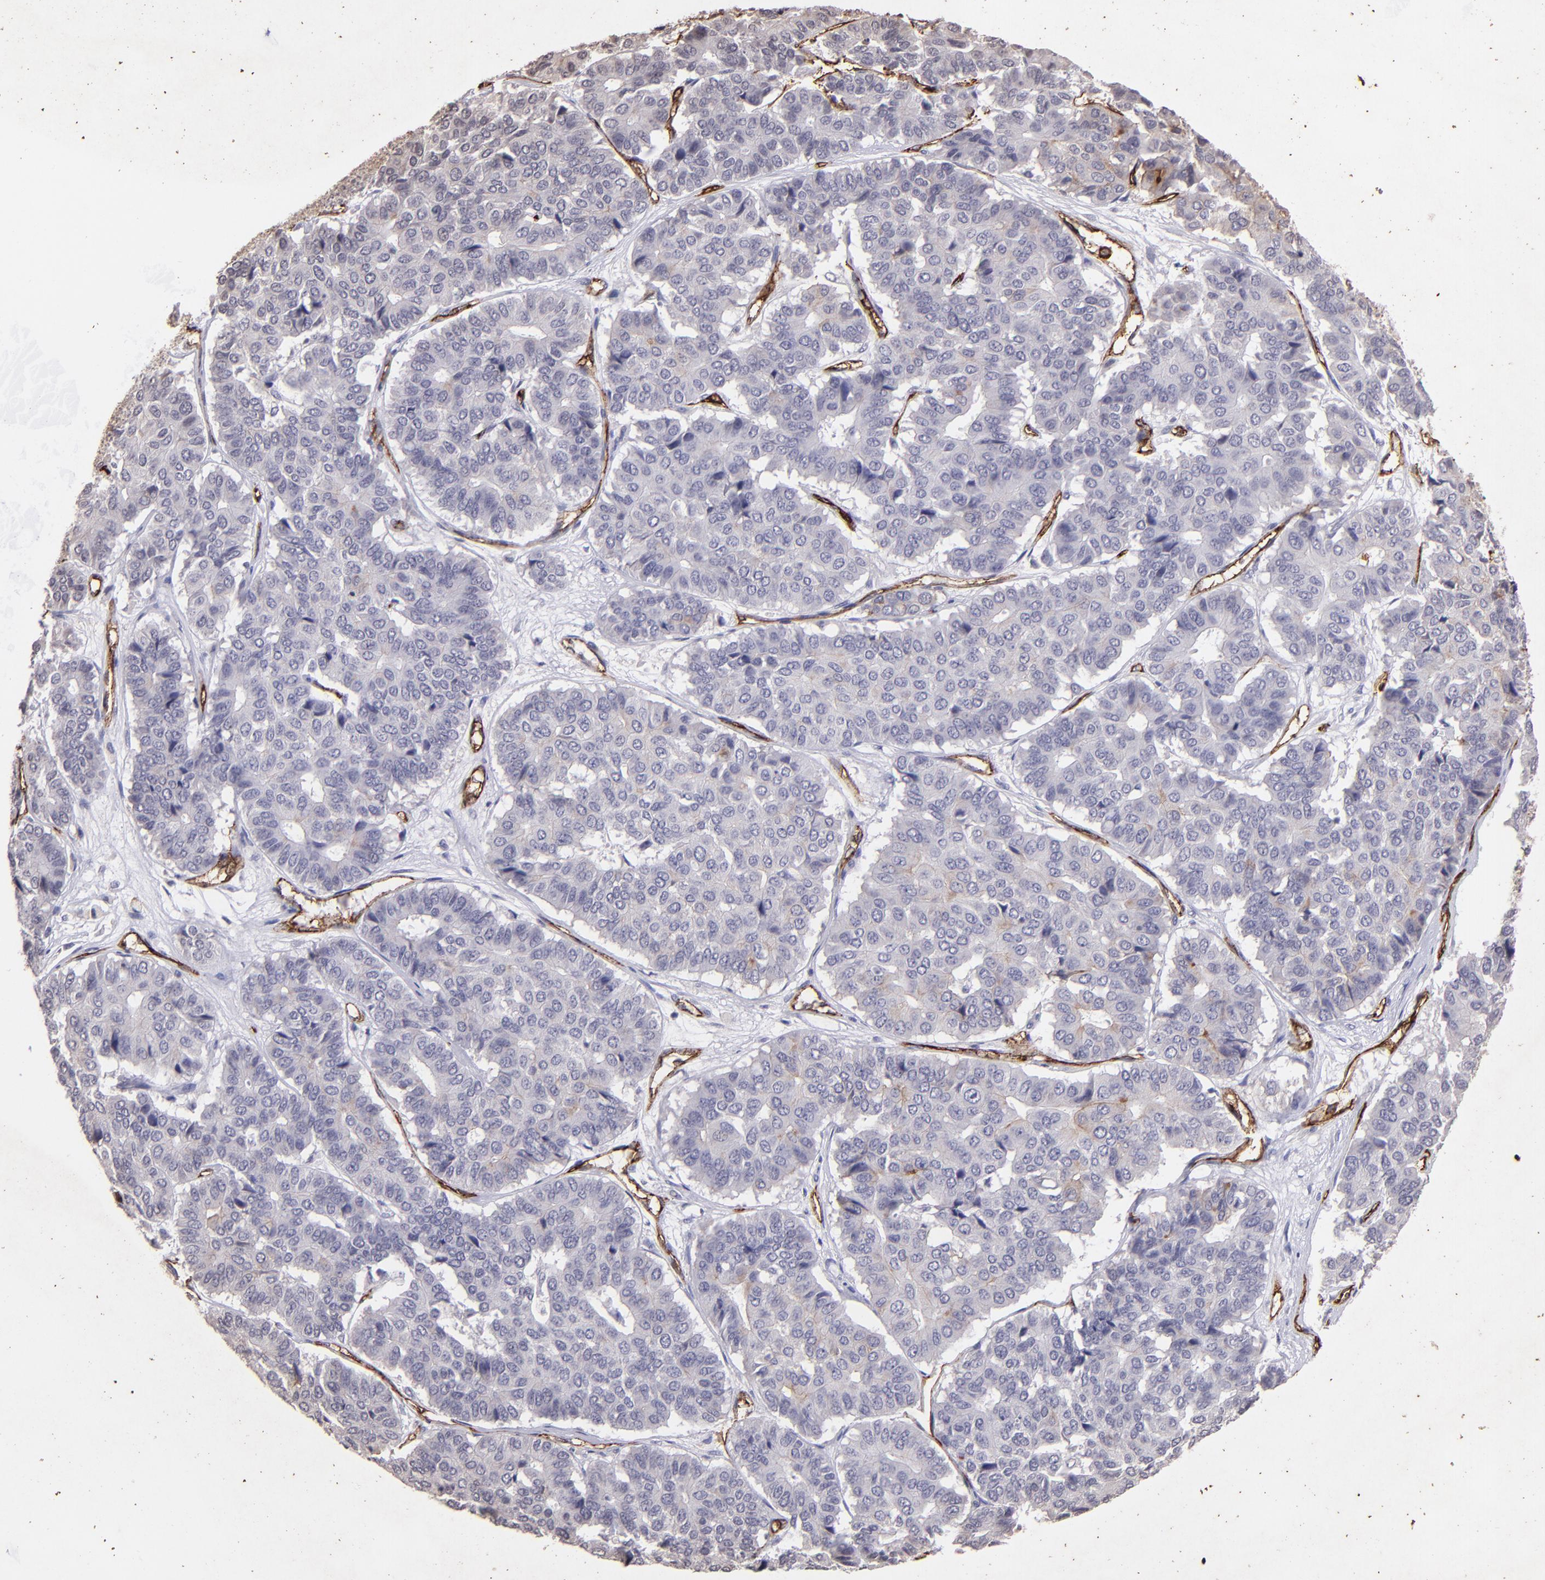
{"staining": {"intensity": "negative", "quantity": "none", "location": "none"}, "tissue": "pancreatic cancer", "cell_type": "Tumor cells", "image_type": "cancer", "snomed": [{"axis": "morphology", "description": "Adenocarcinoma, NOS"}, {"axis": "topography", "description": "Pancreas"}], "caption": "Histopathology image shows no protein positivity in tumor cells of adenocarcinoma (pancreatic) tissue.", "gene": "DYSF", "patient": {"sex": "male", "age": 50}}